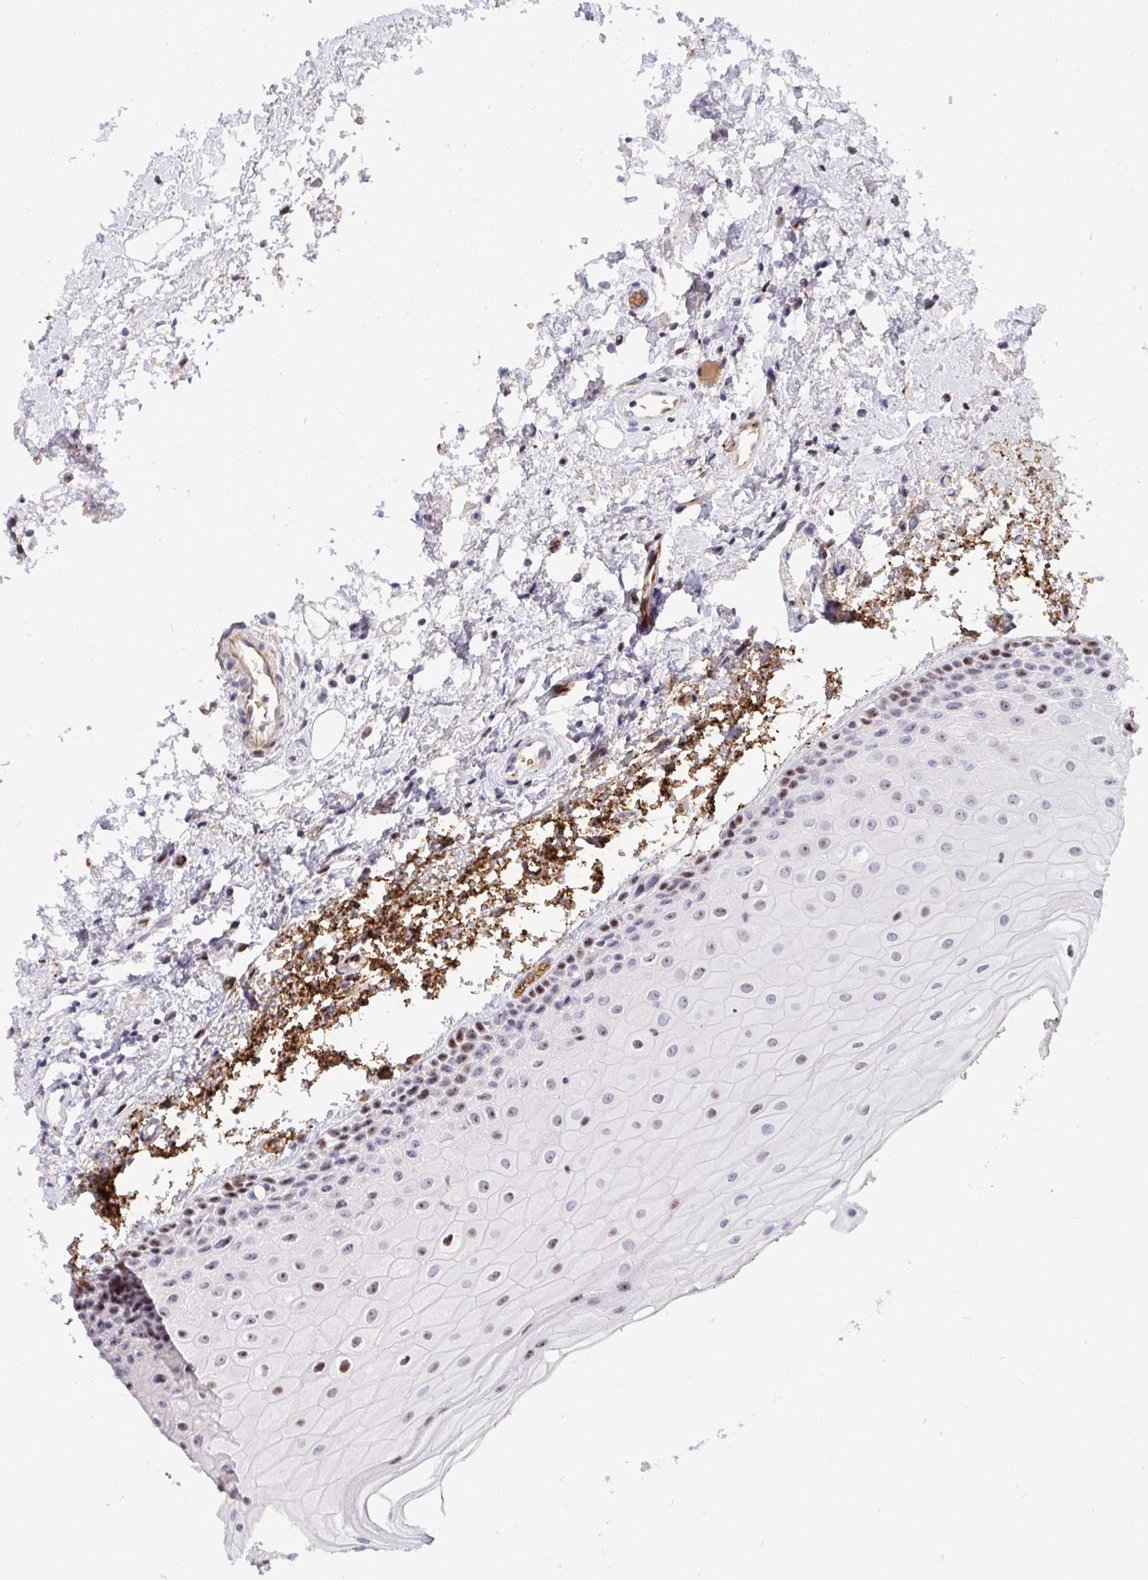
{"staining": {"intensity": "moderate", "quantity": "25%-75%", "location": "nuclear"}, "tissue": "oral mucosa", "cell_type": "Squamous epithelial cells", "image_type": "normal", "snomed": [{"axis": "morphology", "description": "Normal tissue, NOS"}, {"axis": "topography", "description": "Oral tissue"}], "caption": "Benign oral mucosa reveals moderate nuclear expression in approximately 25%-75% of squamous epithelial cells, visualized by immunohistochemistry.", "gene": "PLPPR3", "patient": {"sex": "female", "age": 82}}